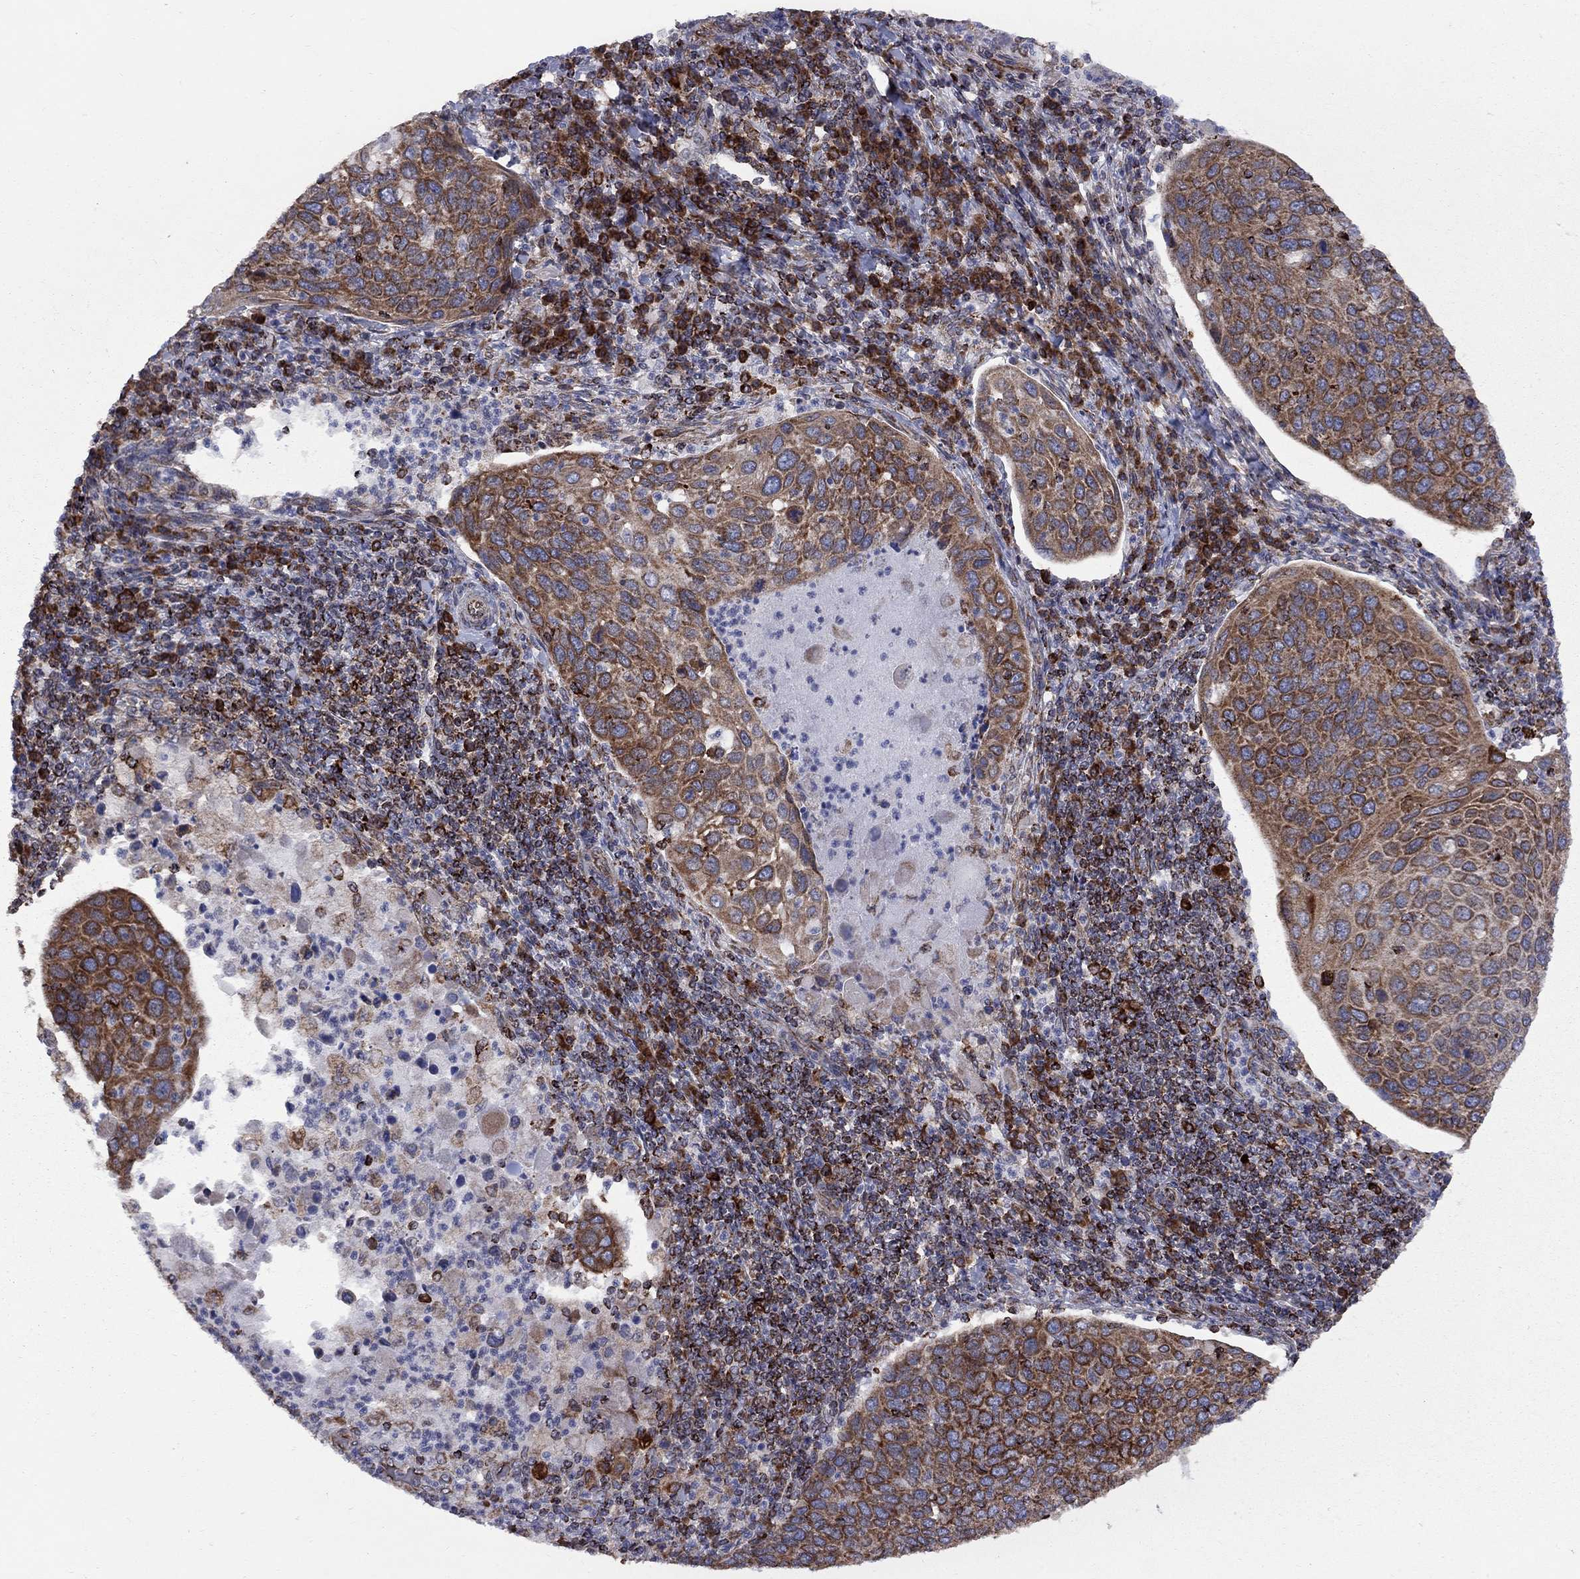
{"staining": {"intensity": "moderate", "quantity": "25%-75%", "location": "cytoplasmic/membranous"}, "tissue": "cervical cancer", "cell_type": "Tumor cells", "image_type": "cancer", "snomed": [{"axis": "morphology", "description": "Squamous cell carcinoma, NOS"}, {"axis": "topography", "description": "Cervix"}], "caption": "The histopathology image exhibits staining of cervical squamous cell carcinoma, revealing moderate cytoplasmic/membranous protein expression (brown color) within tumor cells.", "gene": "CLPTM1", "patient": {"sex": "female", "age": 54}}